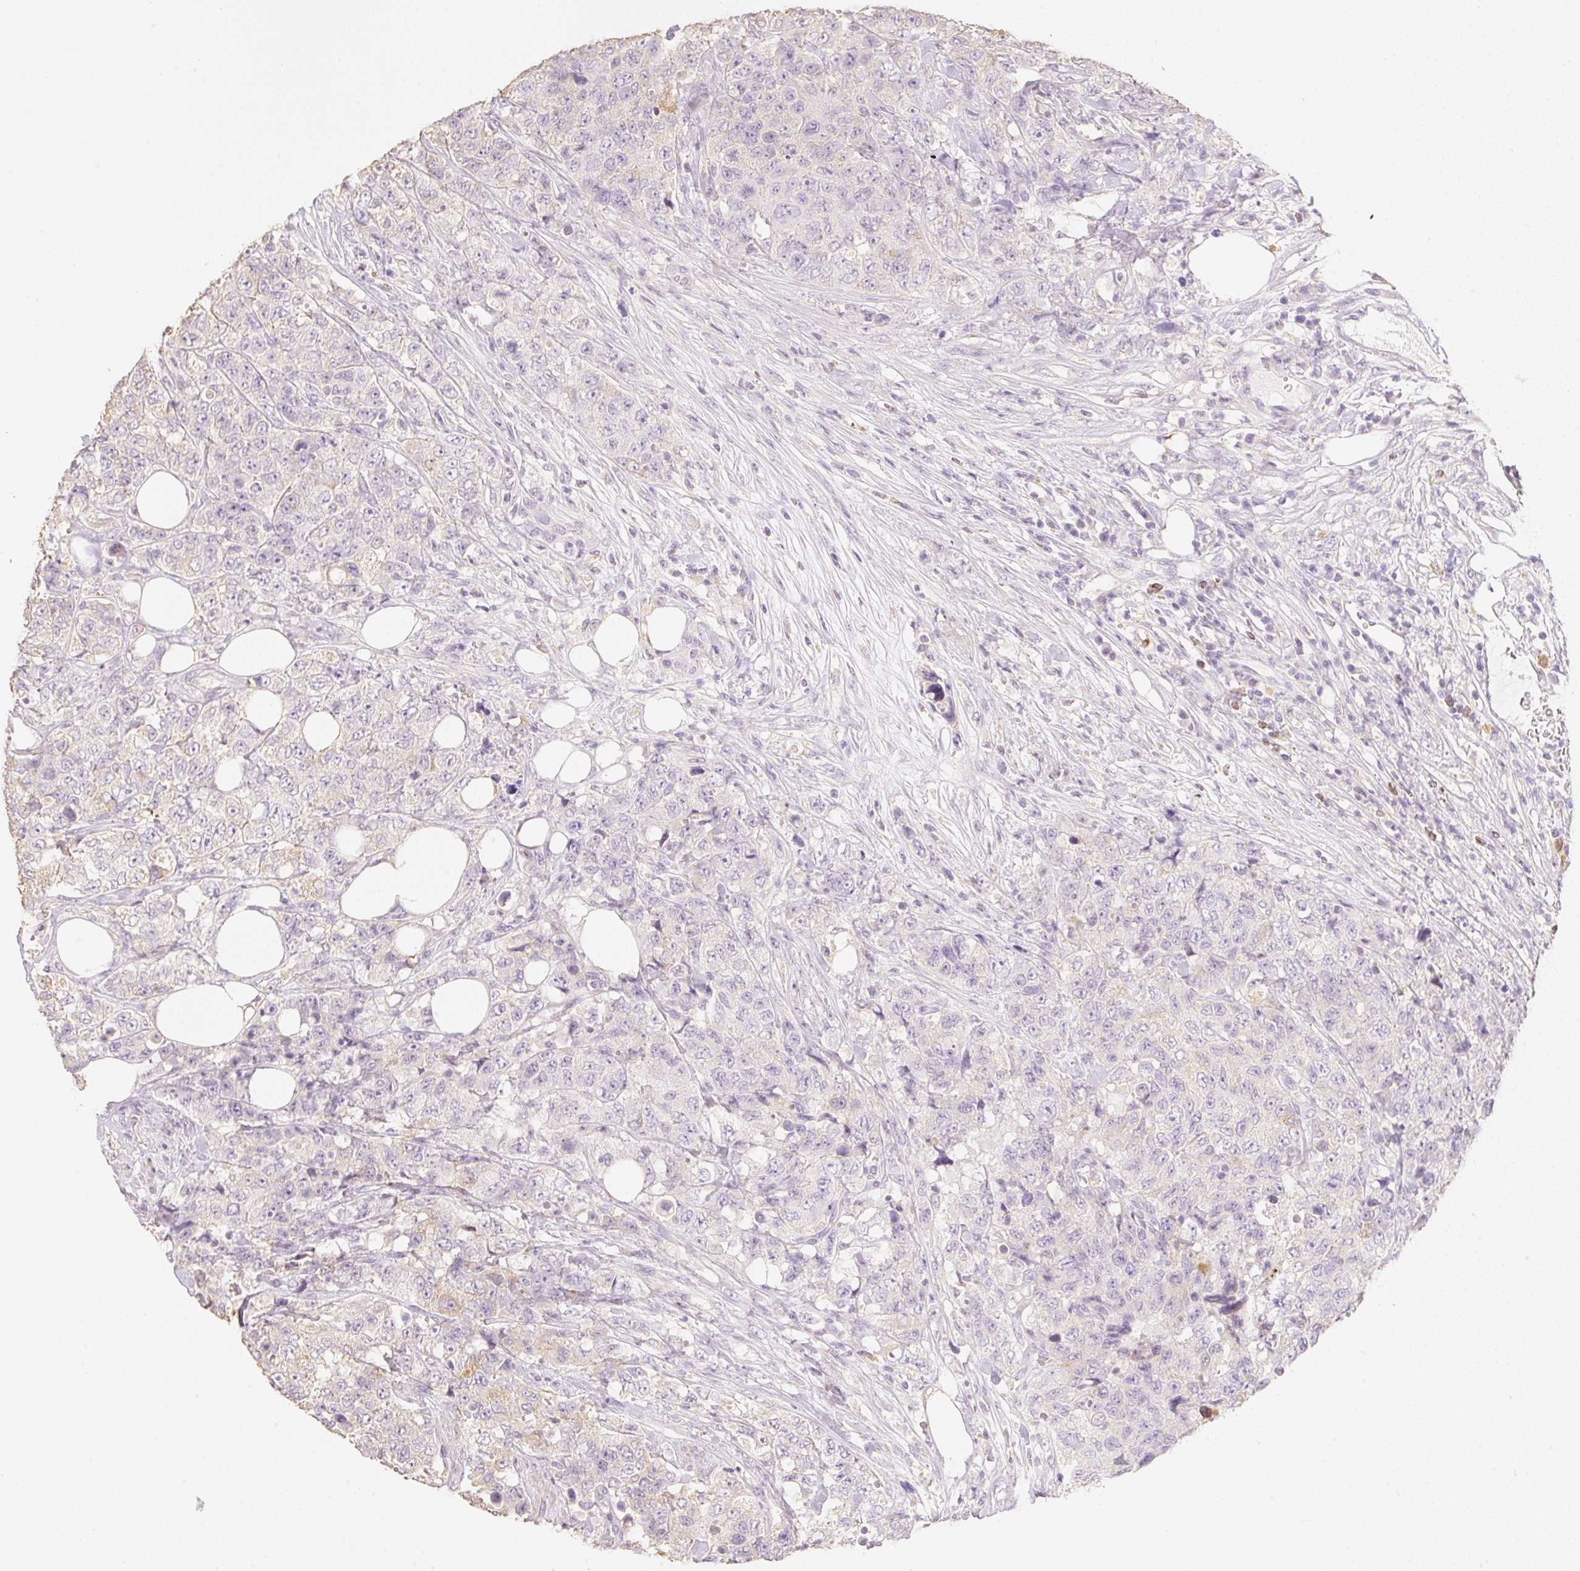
{"staining": {"intensity": "negative", "quantity": "none", "location": "none"}, "tissue": "urothelial cancer", "cell_type": "Tumor cells", "image_type": "cancer", "snomed": [{"axis": "morphology", "description": "Urothelial carcinoma, High grade"}, {"axis": "topography", "description": "Urinary bladder"}], "caption": "DAB (3,3'-diaminobenzidine) immunohistochemical staining of high-grade urothelial carcinoma exhibits no significant expression in tumor cells.", "gene": "MBOAT7", "patient": {"sex": "female", "age": 78}}